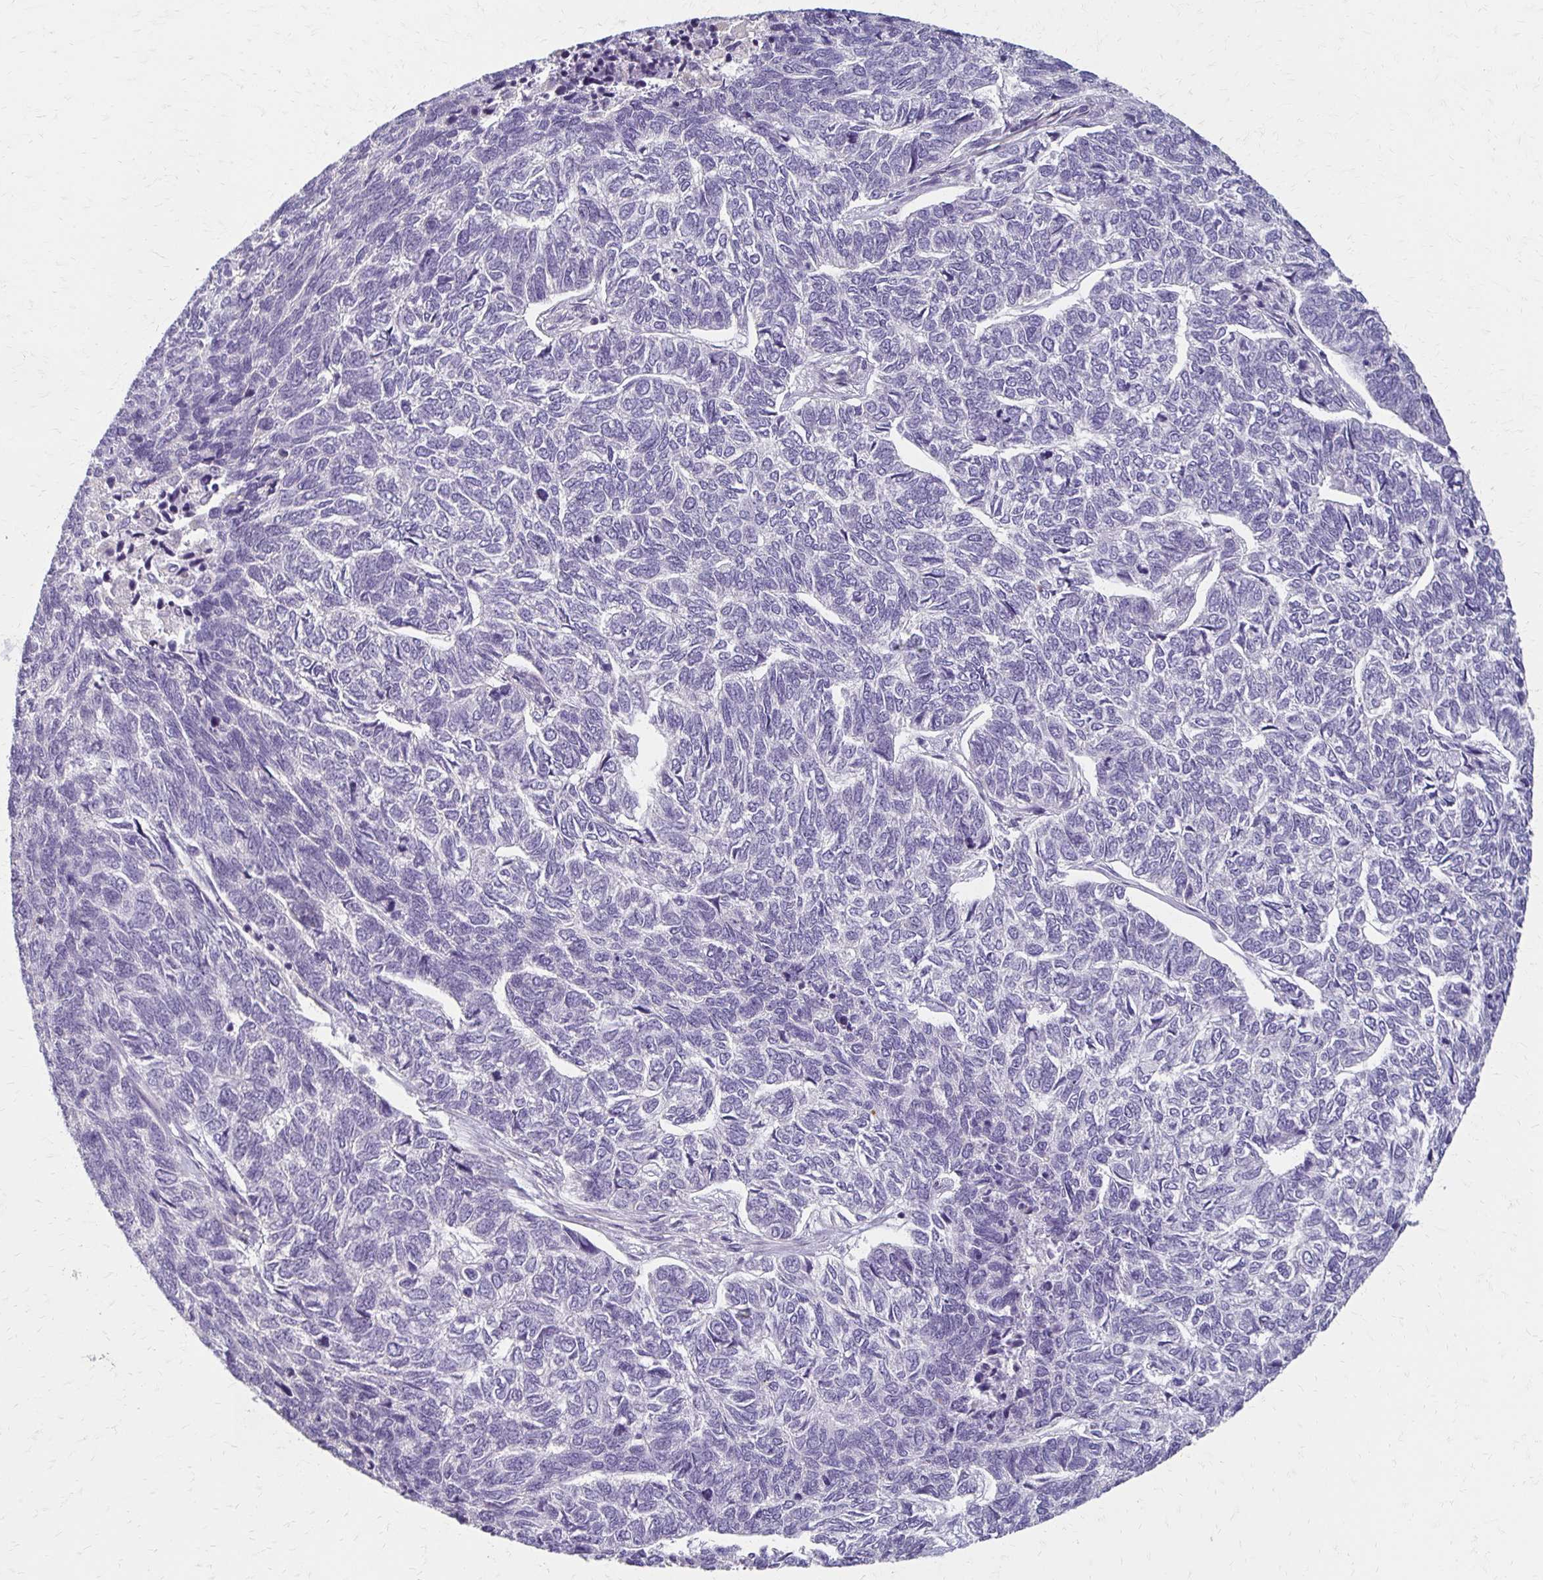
{"staining": {"intensity": "negative", "quantity": "none", "location": "none"}, "tissue": "skin cancer", "cell_type": "Tumor cells", "image_type": "cancer", "snomed": [{"axis": "morphology", "description": "Basal cell carcinoma"}, {"axis": "topography", "description": "Skin"}], "caption": "An immunohistochemistry (IHC) micrograph of skin cancer is shown. There is no staining in tumor cells of skin cancer.", "gene": "BBS12", "patient": {"sex": "female", "age": 65}}